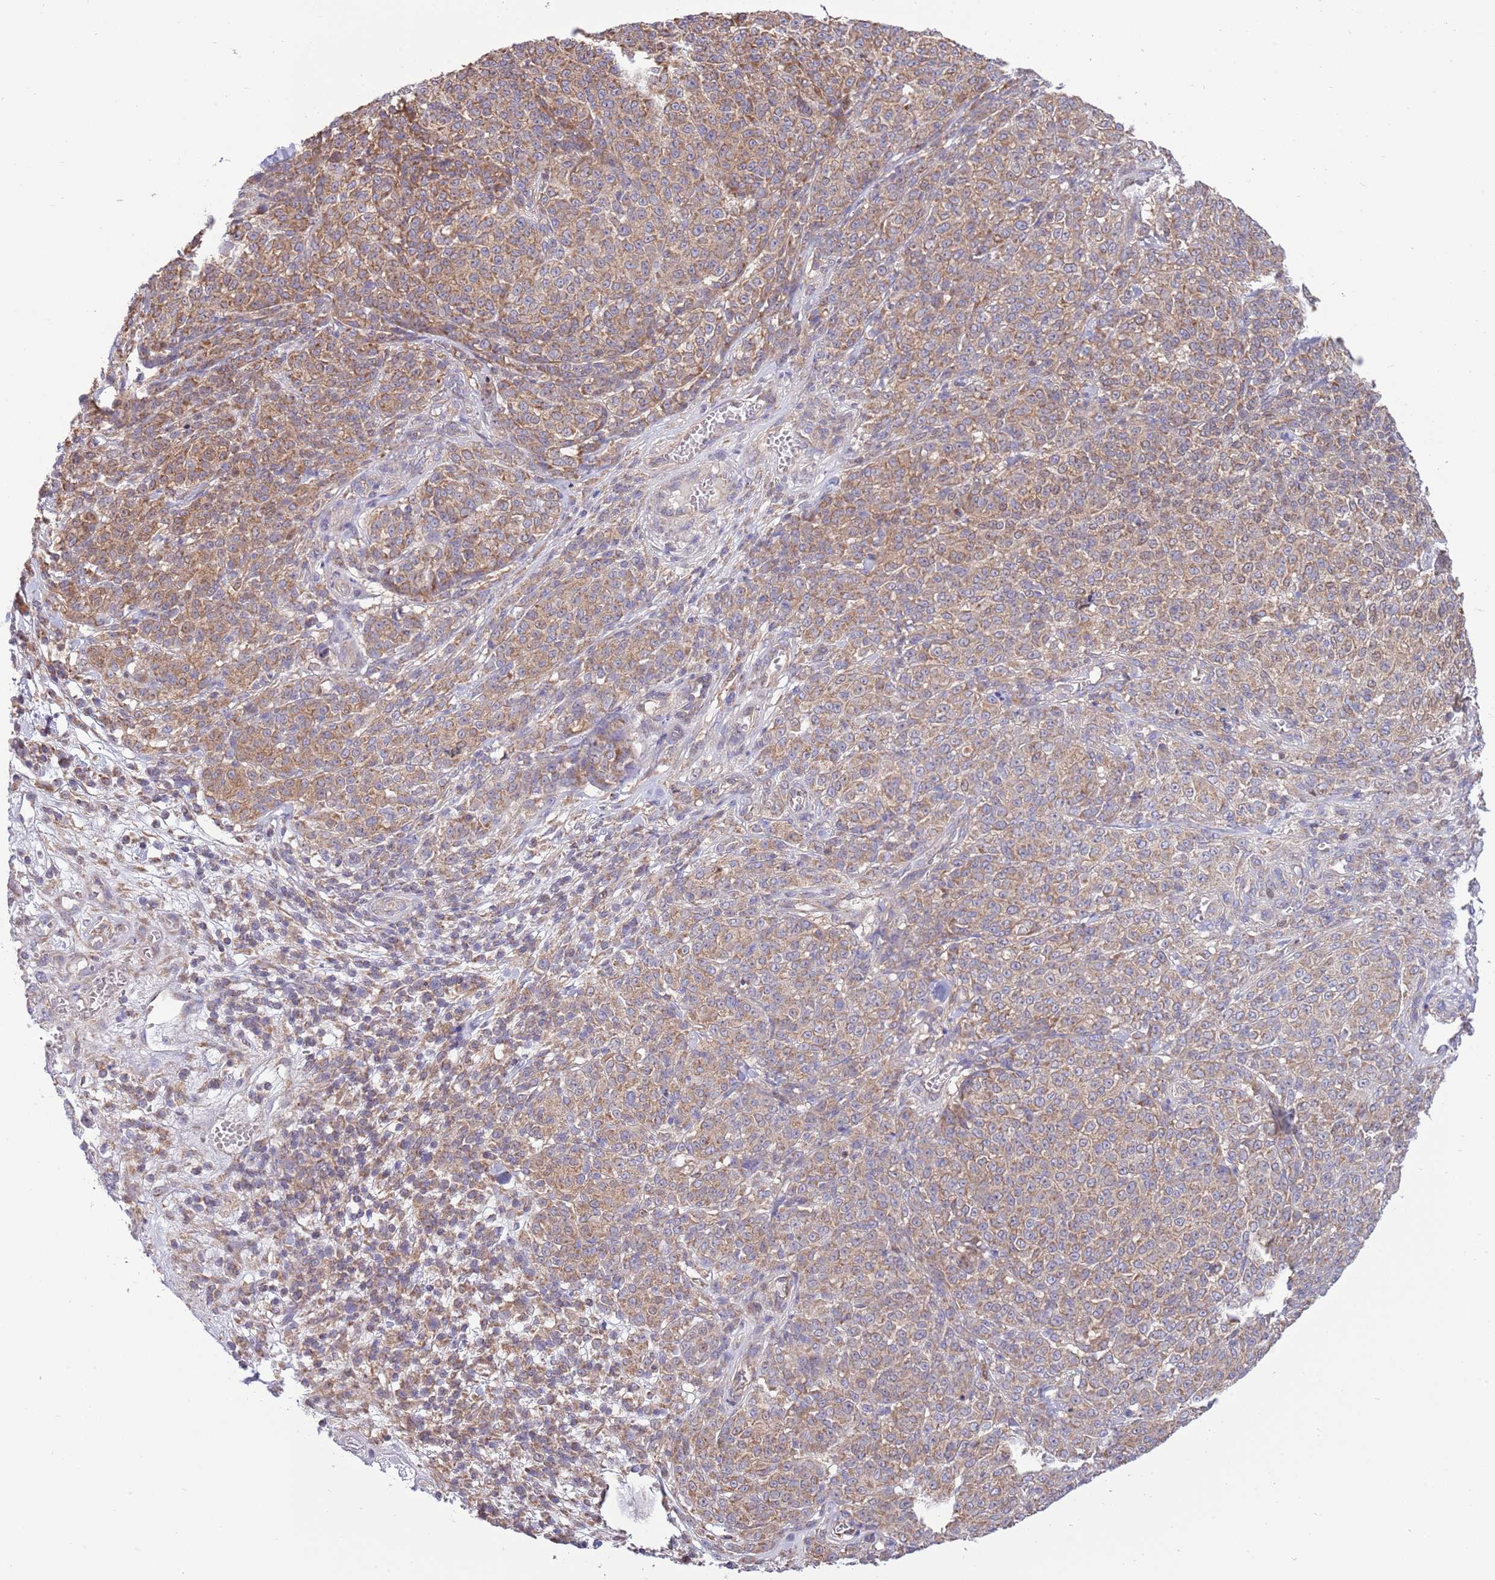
{"staining": {"intensity": "moderate", "quantity": ">75%", "location": "cytoplasmic/membranous"}, "tissue": "melanoma", "cell_type": "Tumor cells", "image_type": "cancer", "snomed": [{"axis": "morphology", "description": "Normal tissue, NOS"}, {"axis": "morphology", "description": "Malignant melanoma, NOS"}, {"axis": "topography", "description": "Skin"}], "caption": "Immunohistochemical staining of human melanoma exhibits moderate cytoplasmic/membranous protein staining in approximately >75% of tumor cells.", "gene": "ARL2BP", "patient": {"sex": "female", "age": 34}}